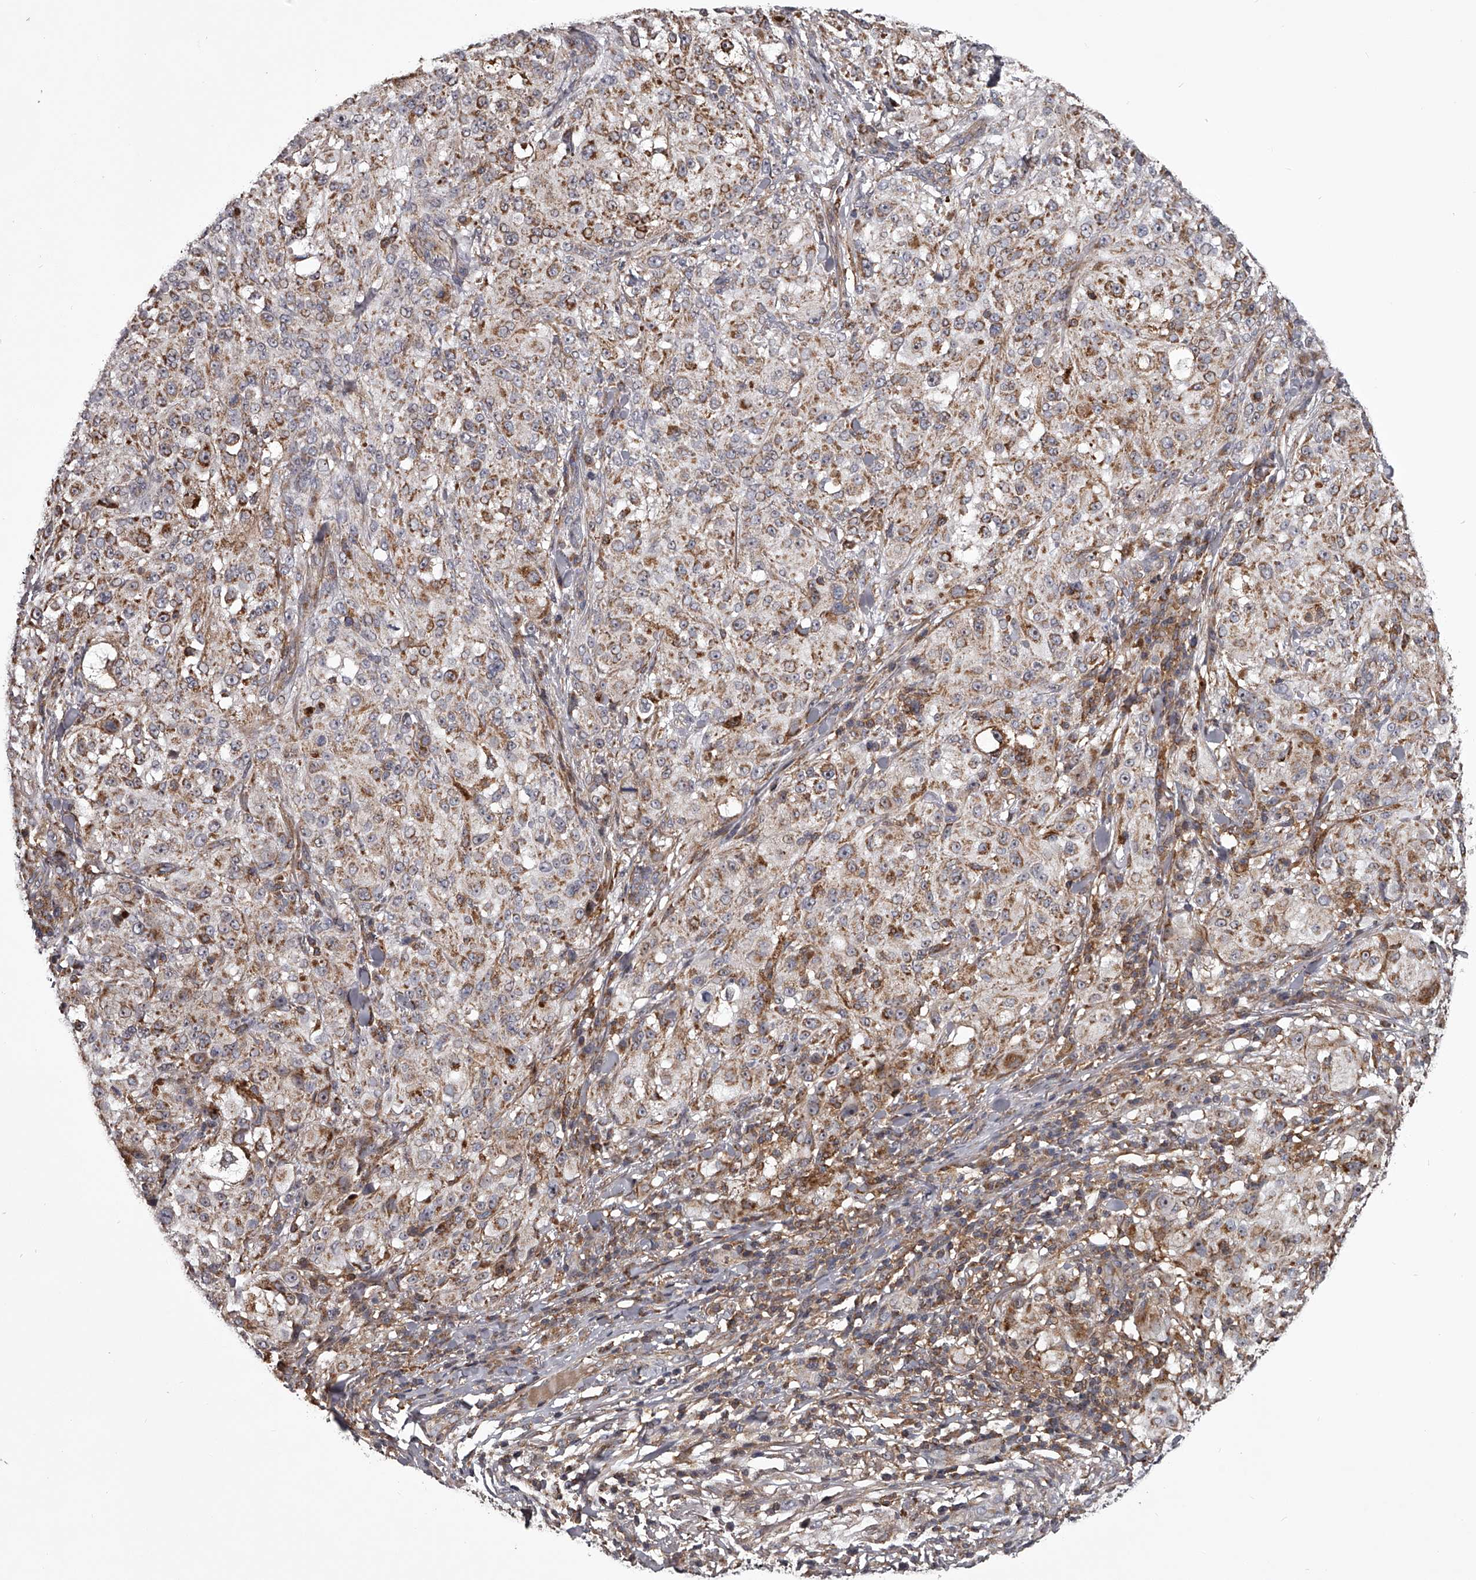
{"staining": {"intensity": "moderate", "quantity": "25%-75%", "location": "cytoplasmic/membranous"}, "tissue": "melanoma", "cell_type": "Tumor cells", "image_type": "cancer", "snomed": [{"axis": "morphology", "description": "Necrosis, NOS"}, {"axis": "morphology", "description": "Malignant melanoma, NOS"}, {"axis": "topography", "description": "Skin"}], "caption": "Immunohistochemical staining of malignant melanoma displays medium levels of moderate cytoplasmic/membranous positivity in about 25%-75% of tumor cells.", "gene": "RRP36", "patient": {"sex": "female", "age": 87}}